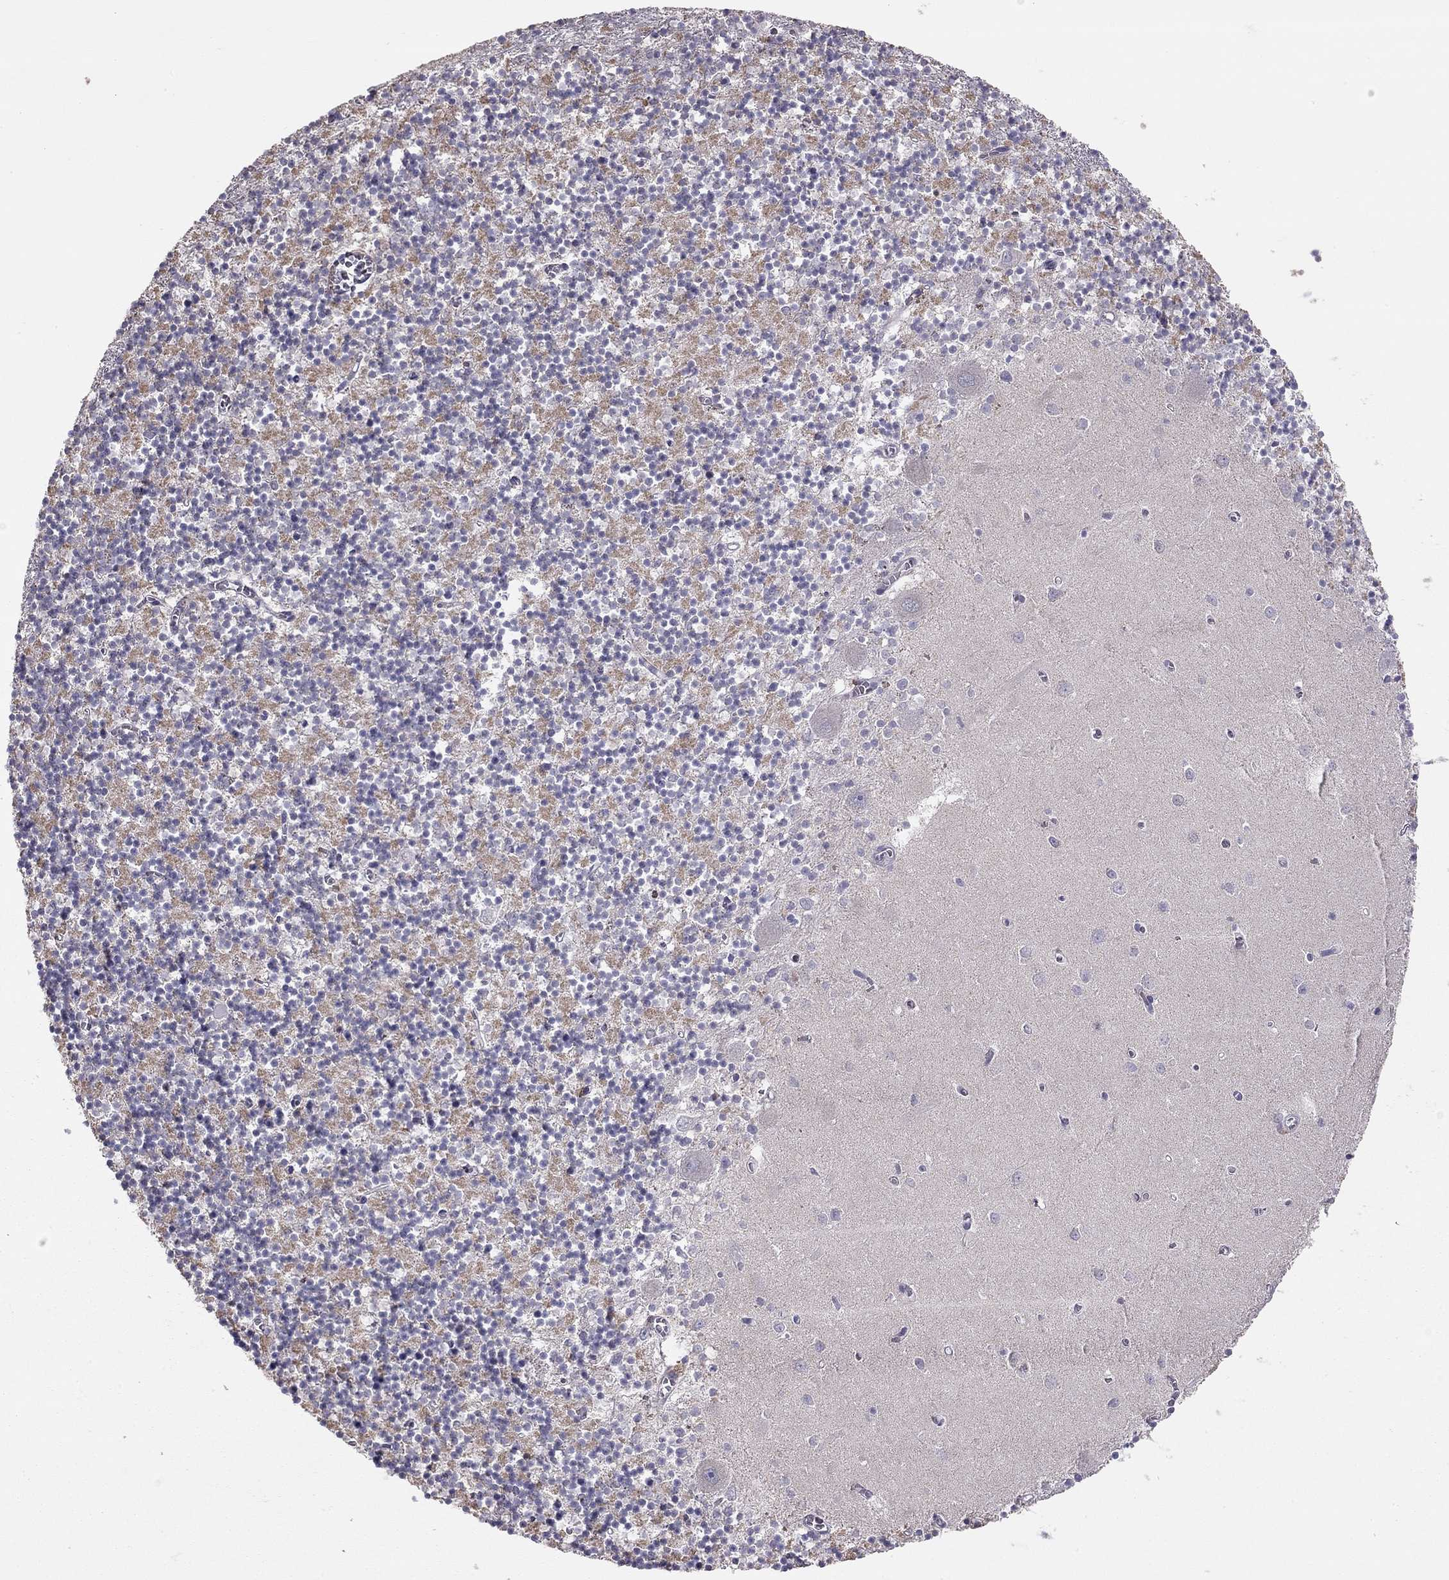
{"staining": {"intensity": "negative", "quantity": "none", "location": "none"}, "tissue": "cerebellum", "cell_type": "Cells in granular layer", "image_type": "normal", "snomed": [{"axis": "morphology", "description": "Normal tissue, NOS"}, {"axis": "topography", "description": "Cerebellum"}], "caption": "Immunohistochemistry histopathology image of unremarkable cerebellum: human cerebellum stained with DAB exhibits no significant protein expression in cells in granular layer.", "gene": "LRIT3", "patient": {"sex": "female", "age": 64}}